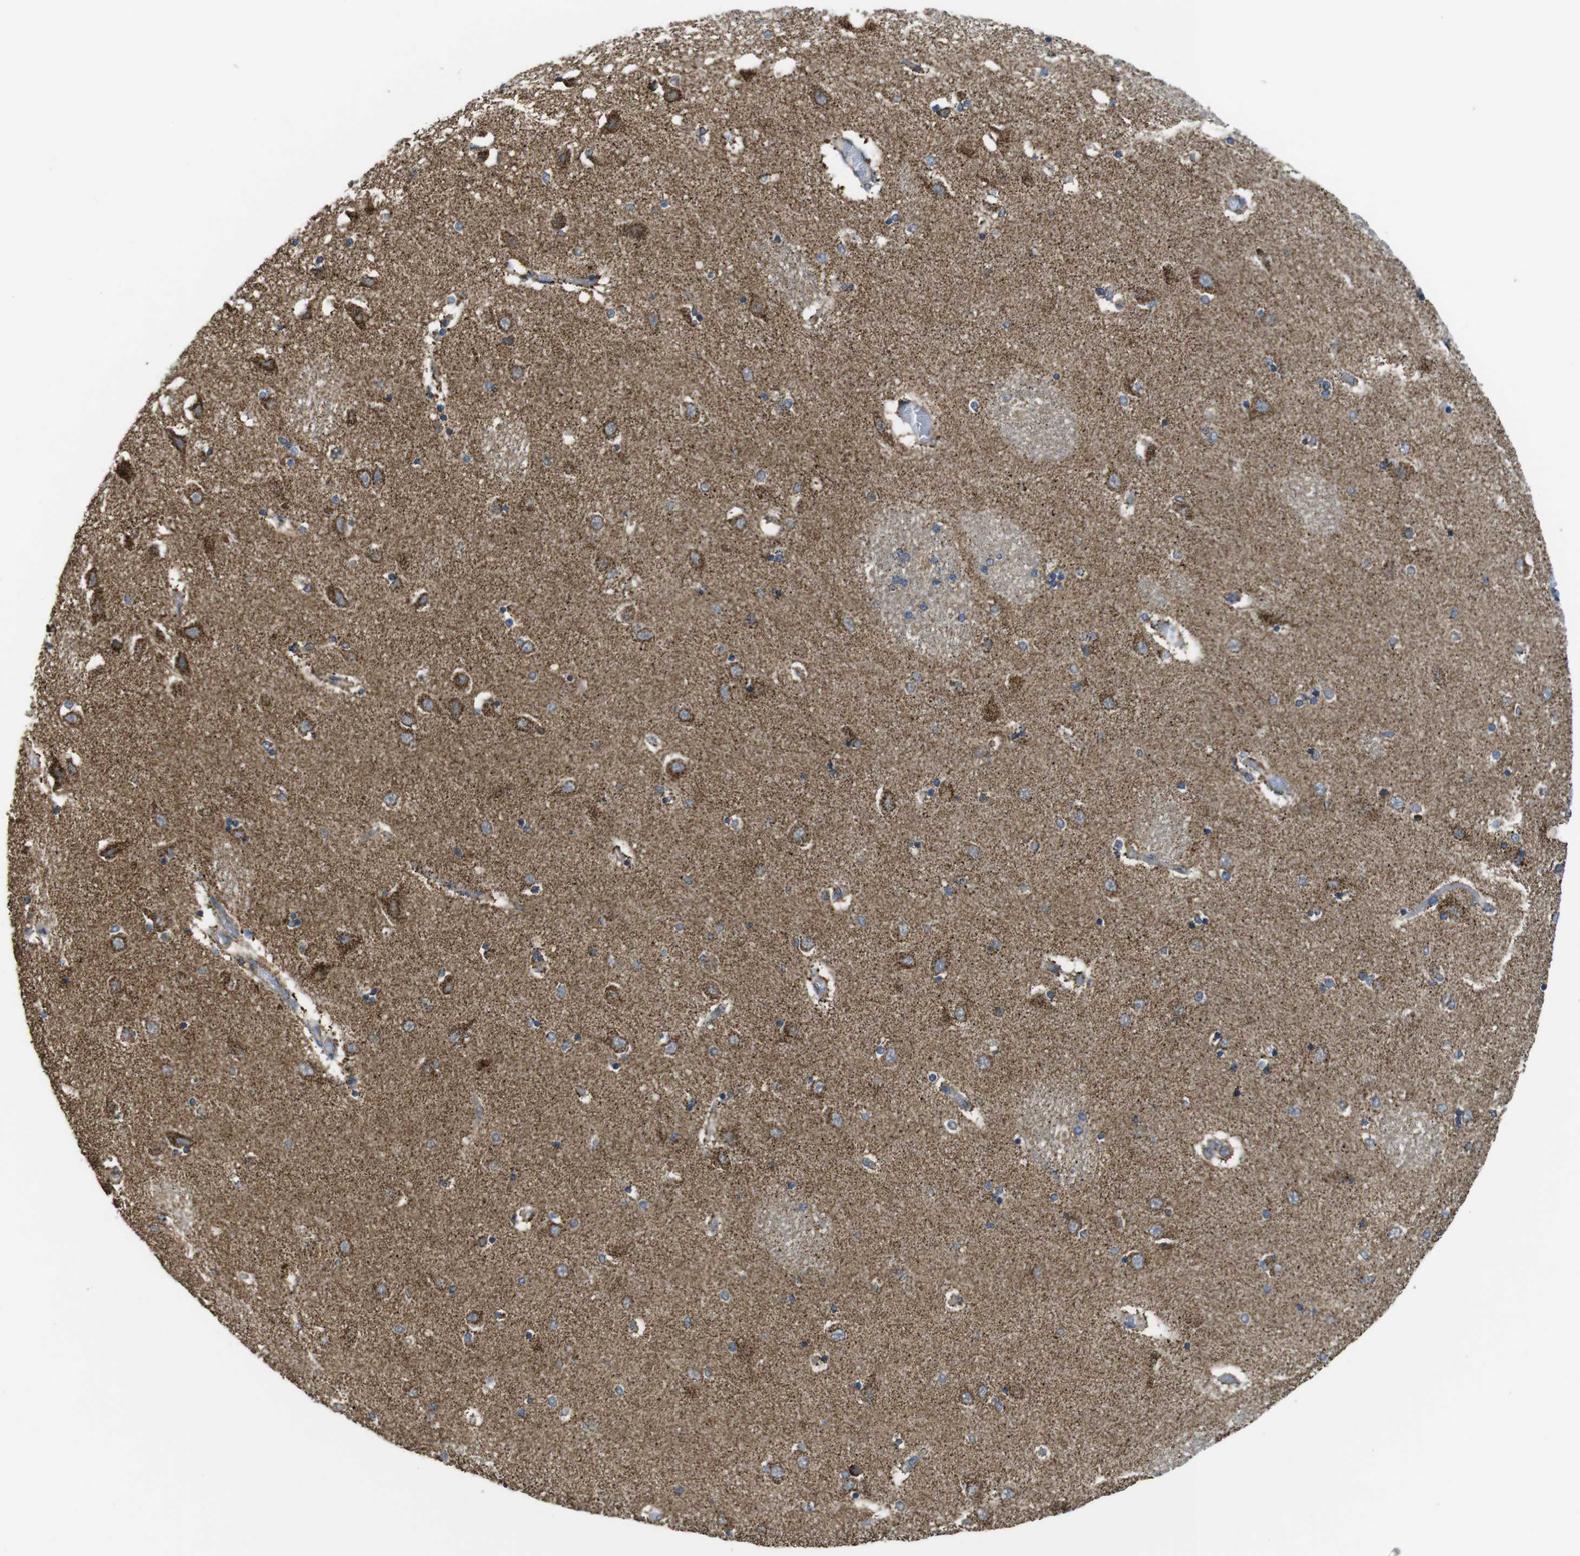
{"staining": {"intensity": "moderate", "quantity": "<25%", "location": "cytoplasmic/membranous"}, "tissue": "hippocampus", "cell_type": "Glial cells", "image_type": "normal", "snomed": [{"axis": "morphology", "description": "Normal tissue, NOS"}, {"axis": "topography", "description": "Hippocampus"}], "caption": "A photomicrograph of hippocampus stained for a protein reveals moderate cytoplasmic/membranous brown staining in glial cells. Ihc stains the protein in brown and the nuclei are stained blue.", "gene": "CALHM2", "patient": {"sex": "female", "age": 54}}